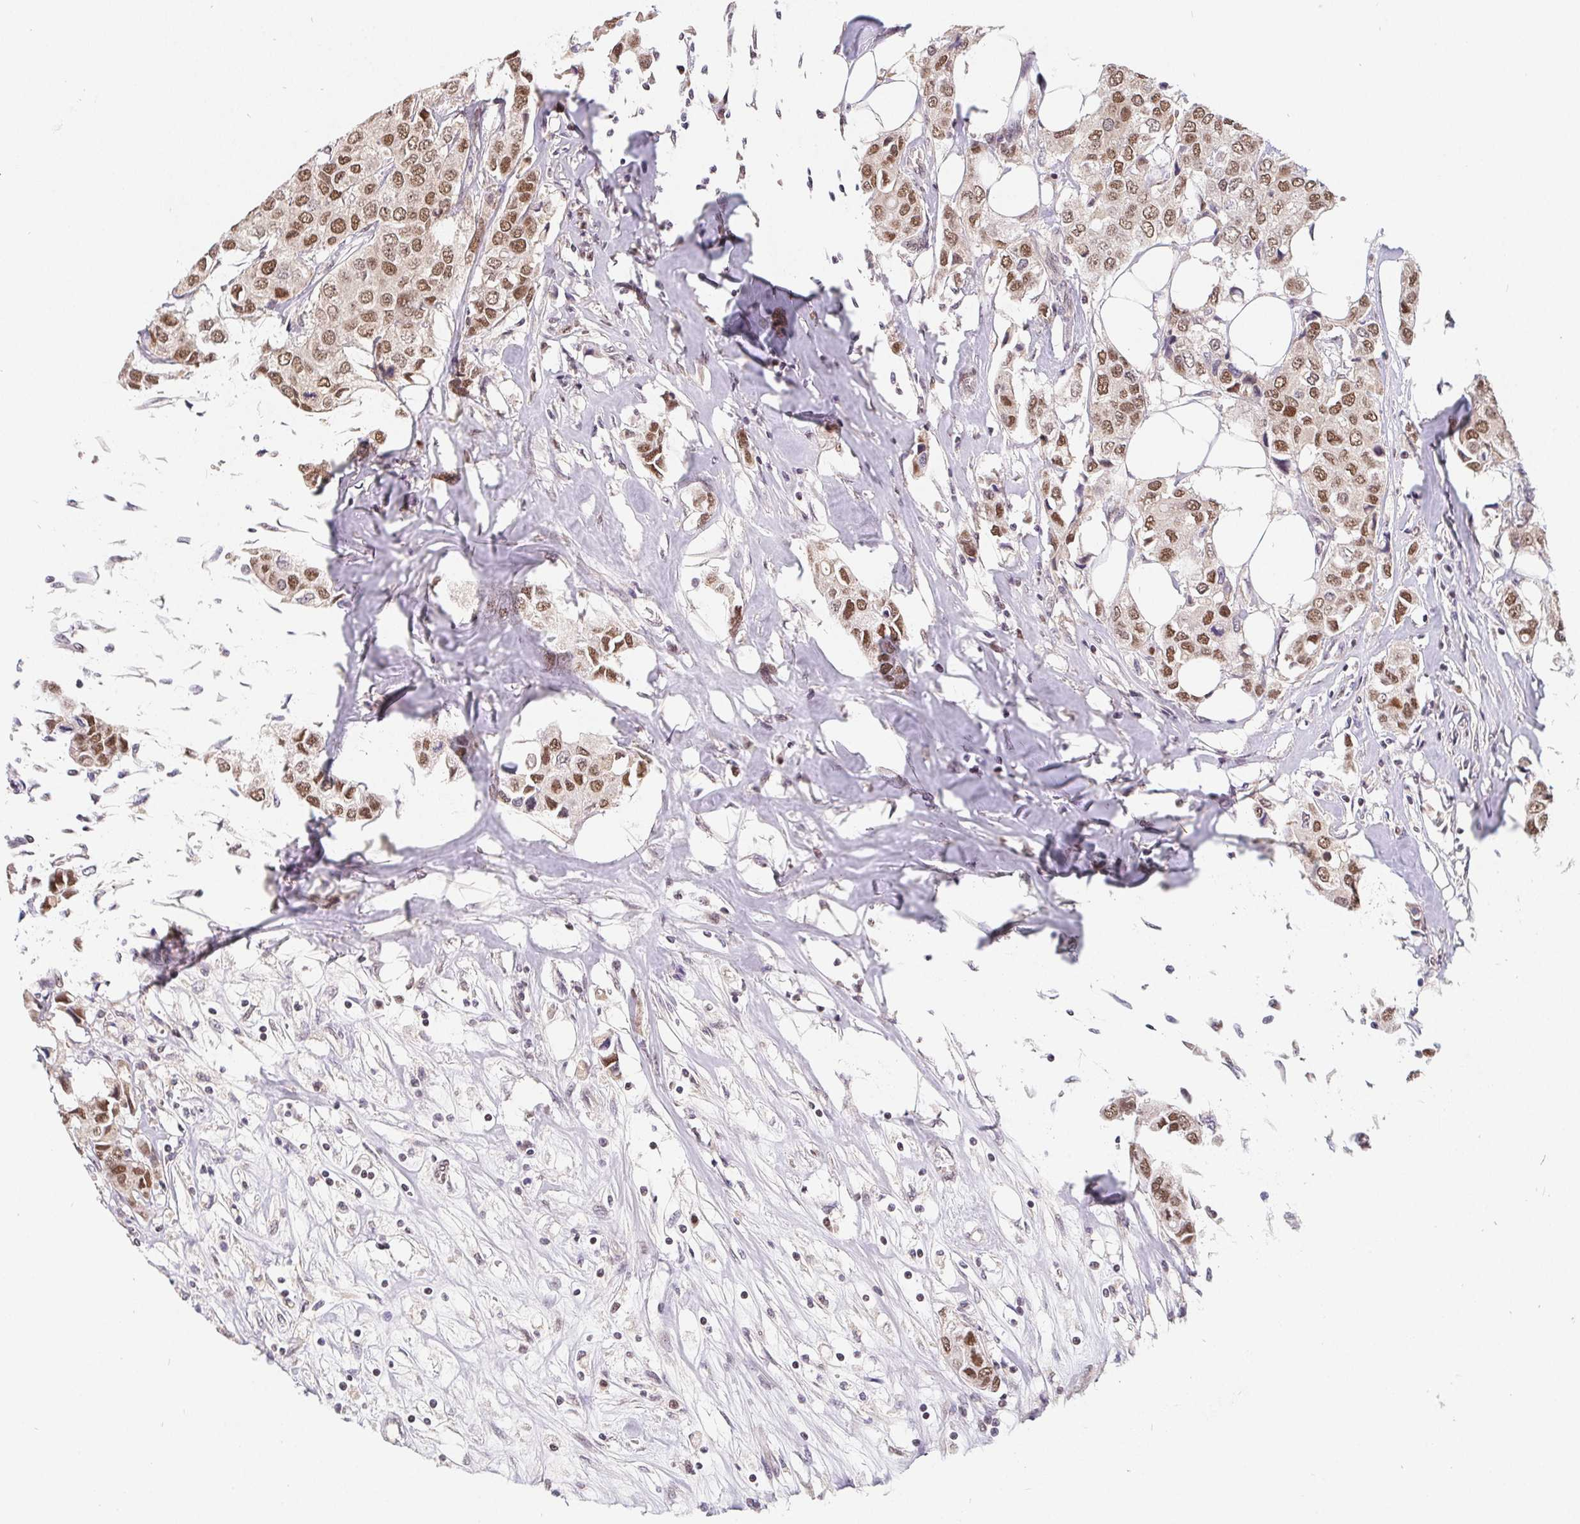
{"staining": {"intensity": "moderate", "quantity": ">75%", "location": "nuclear"}, "tissue": "breast cancer", "cell_type": "Tumor cells", "image_type": "cancer", "snomed": [{"axis": "morphology", "description": "Duct carcinoma"}, {"axis": "topography", "description": "Breast"}], "caption": "Breast cancer (invasive ductal carcinoma) stained with immunohistochemistry (IHC) exhibits moderate nuclear staining in approximately >75% of tumor cells.", "gene": "POU2F1", "patient": {"sex": "female", "age": 80}}